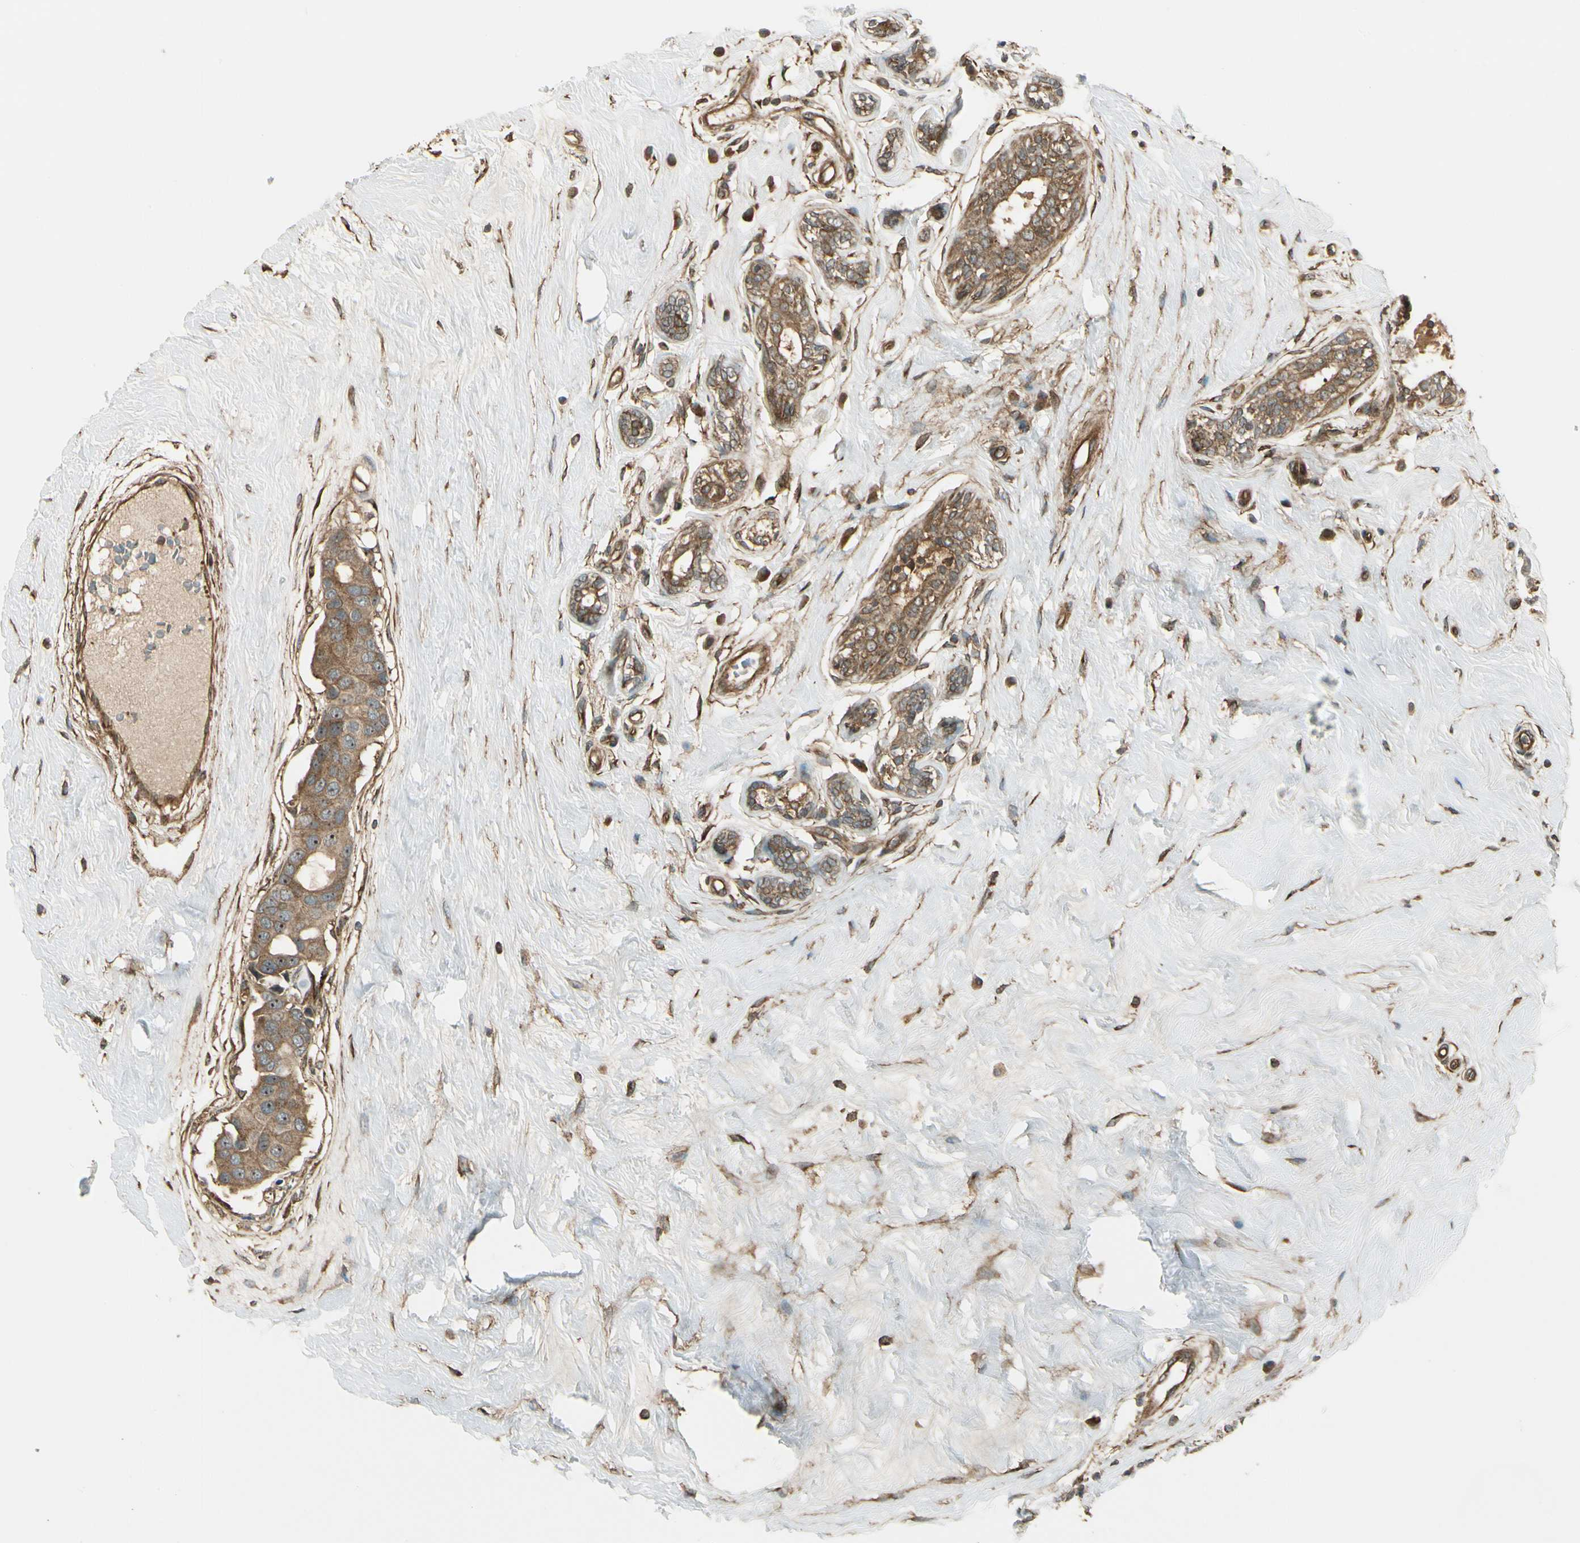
{"staining": {"intensity": "moderate", "quantity": ">75%", "location": "cytoplasmic/membranous"}, "tissue": "breast cancer", "cell_type": "Tumor cells", "image_type": "cancer", "snomed": [{"axis": "morphology", "description": "Normal tissue, NOS"}, {"axis": "morphology", "description": "Duct carcinoma"}, {"axis": "topography", "description": "Breast"}], "caption": "A photomicrograph showing moderate cytoplasmic/membranous positivity in approximately >75% of tumor cells in breast cancer, as visualized by brown immunohistochemical staining.", "gene": "FKBP15", "patient": {"sex": "female", "age": 39}}